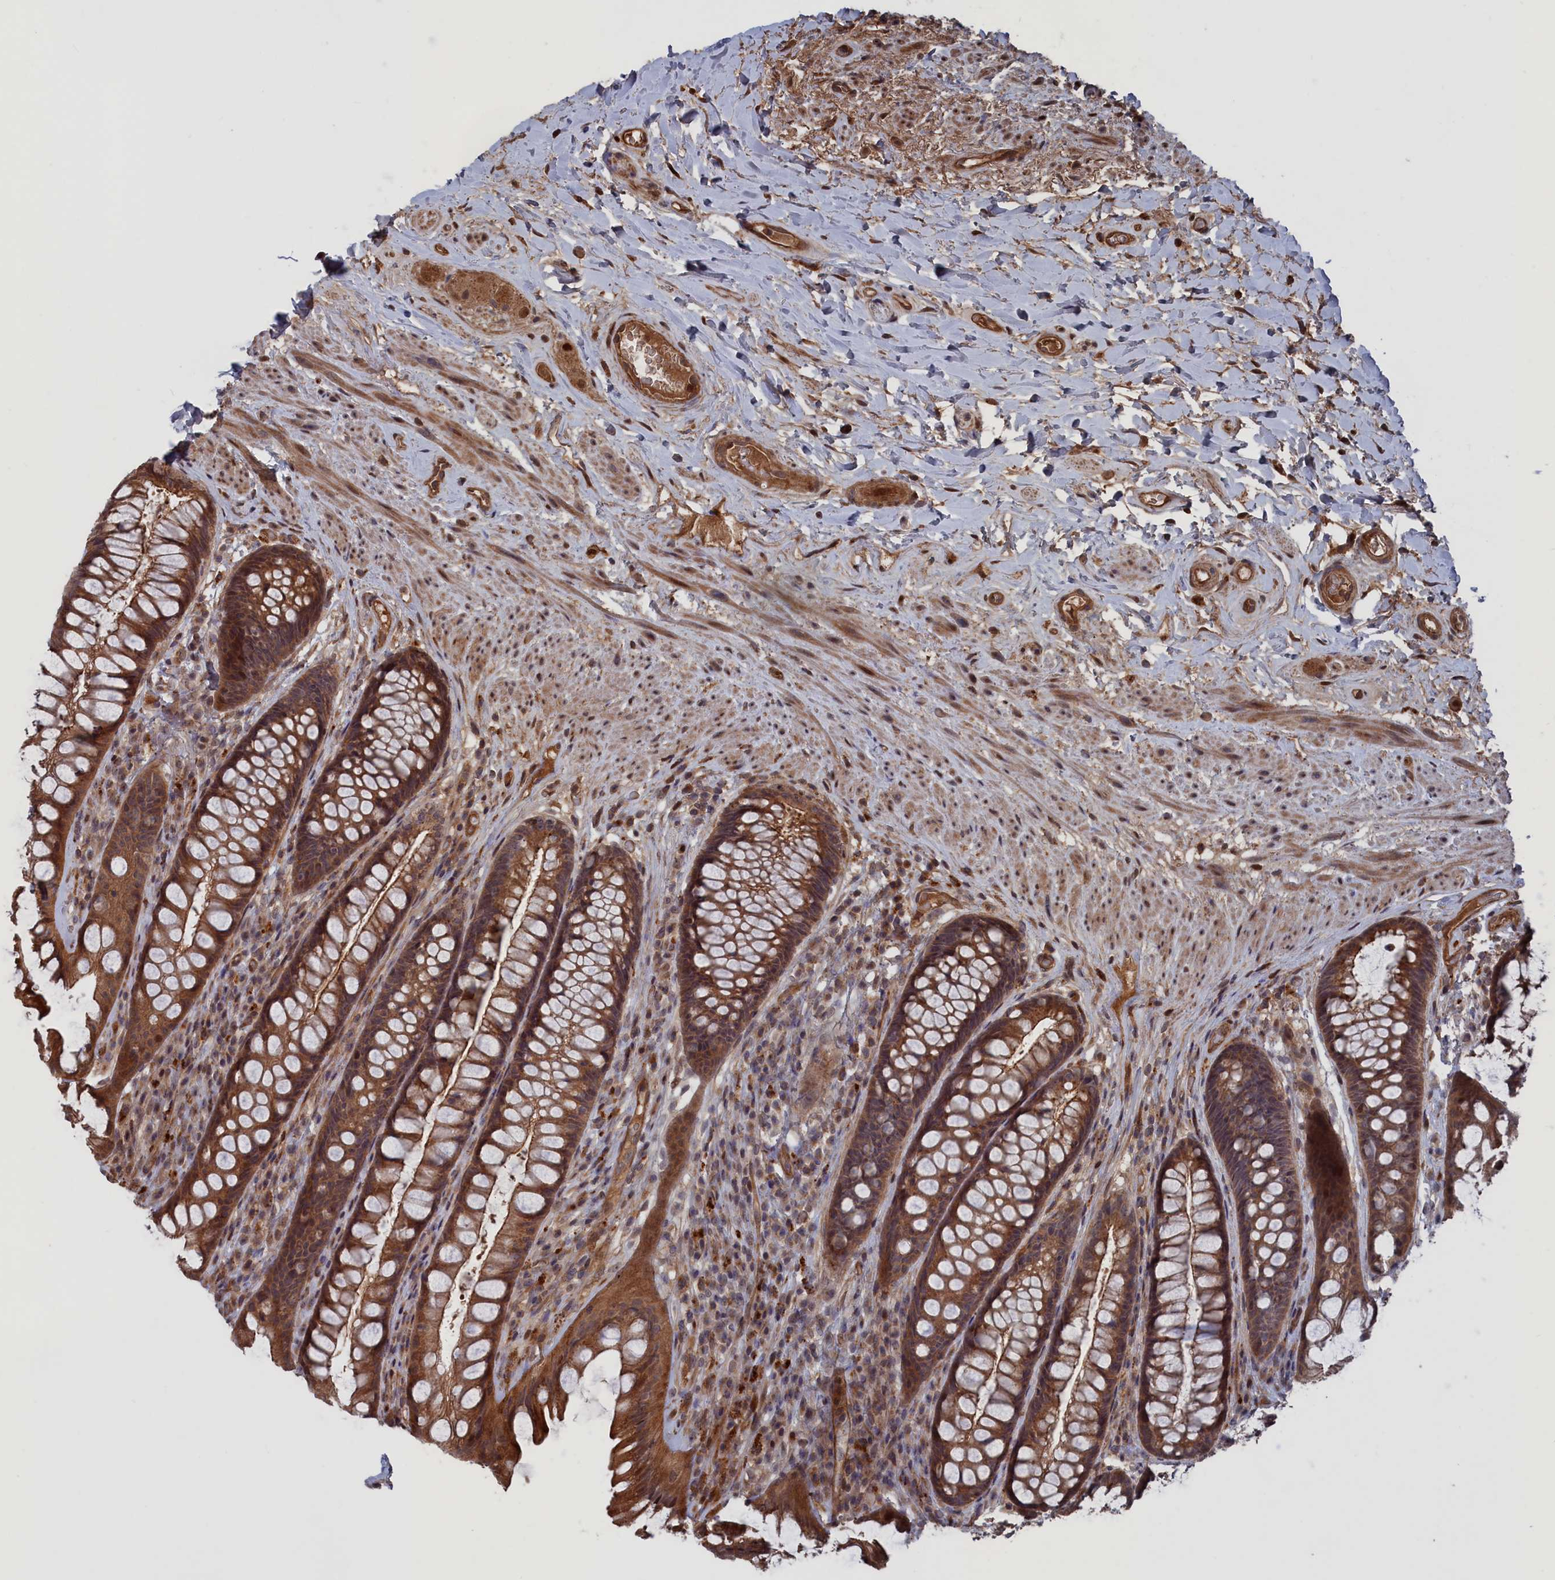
{"staining": {"intensity": "moderate", "quantity": ">75%", "location": "cytoplasmic/membranous,nuclear"}, "tissue": "rectum", "cell_type": "Glandular cells", "image_type": "normal", "snomed": [{"axis": "morphology", "description": "Normal tissue, NOS"}, {"axis": "topography", "description": "Rectum"}], "caption": "Protein staining demonstrates moderate cytoplasmic/membranous,nuclear positivity in about >75% of glandular cells in unremarkable rectum.", "gene": "PLA2G15", "patient": {"sex": "male", "age": 74}}